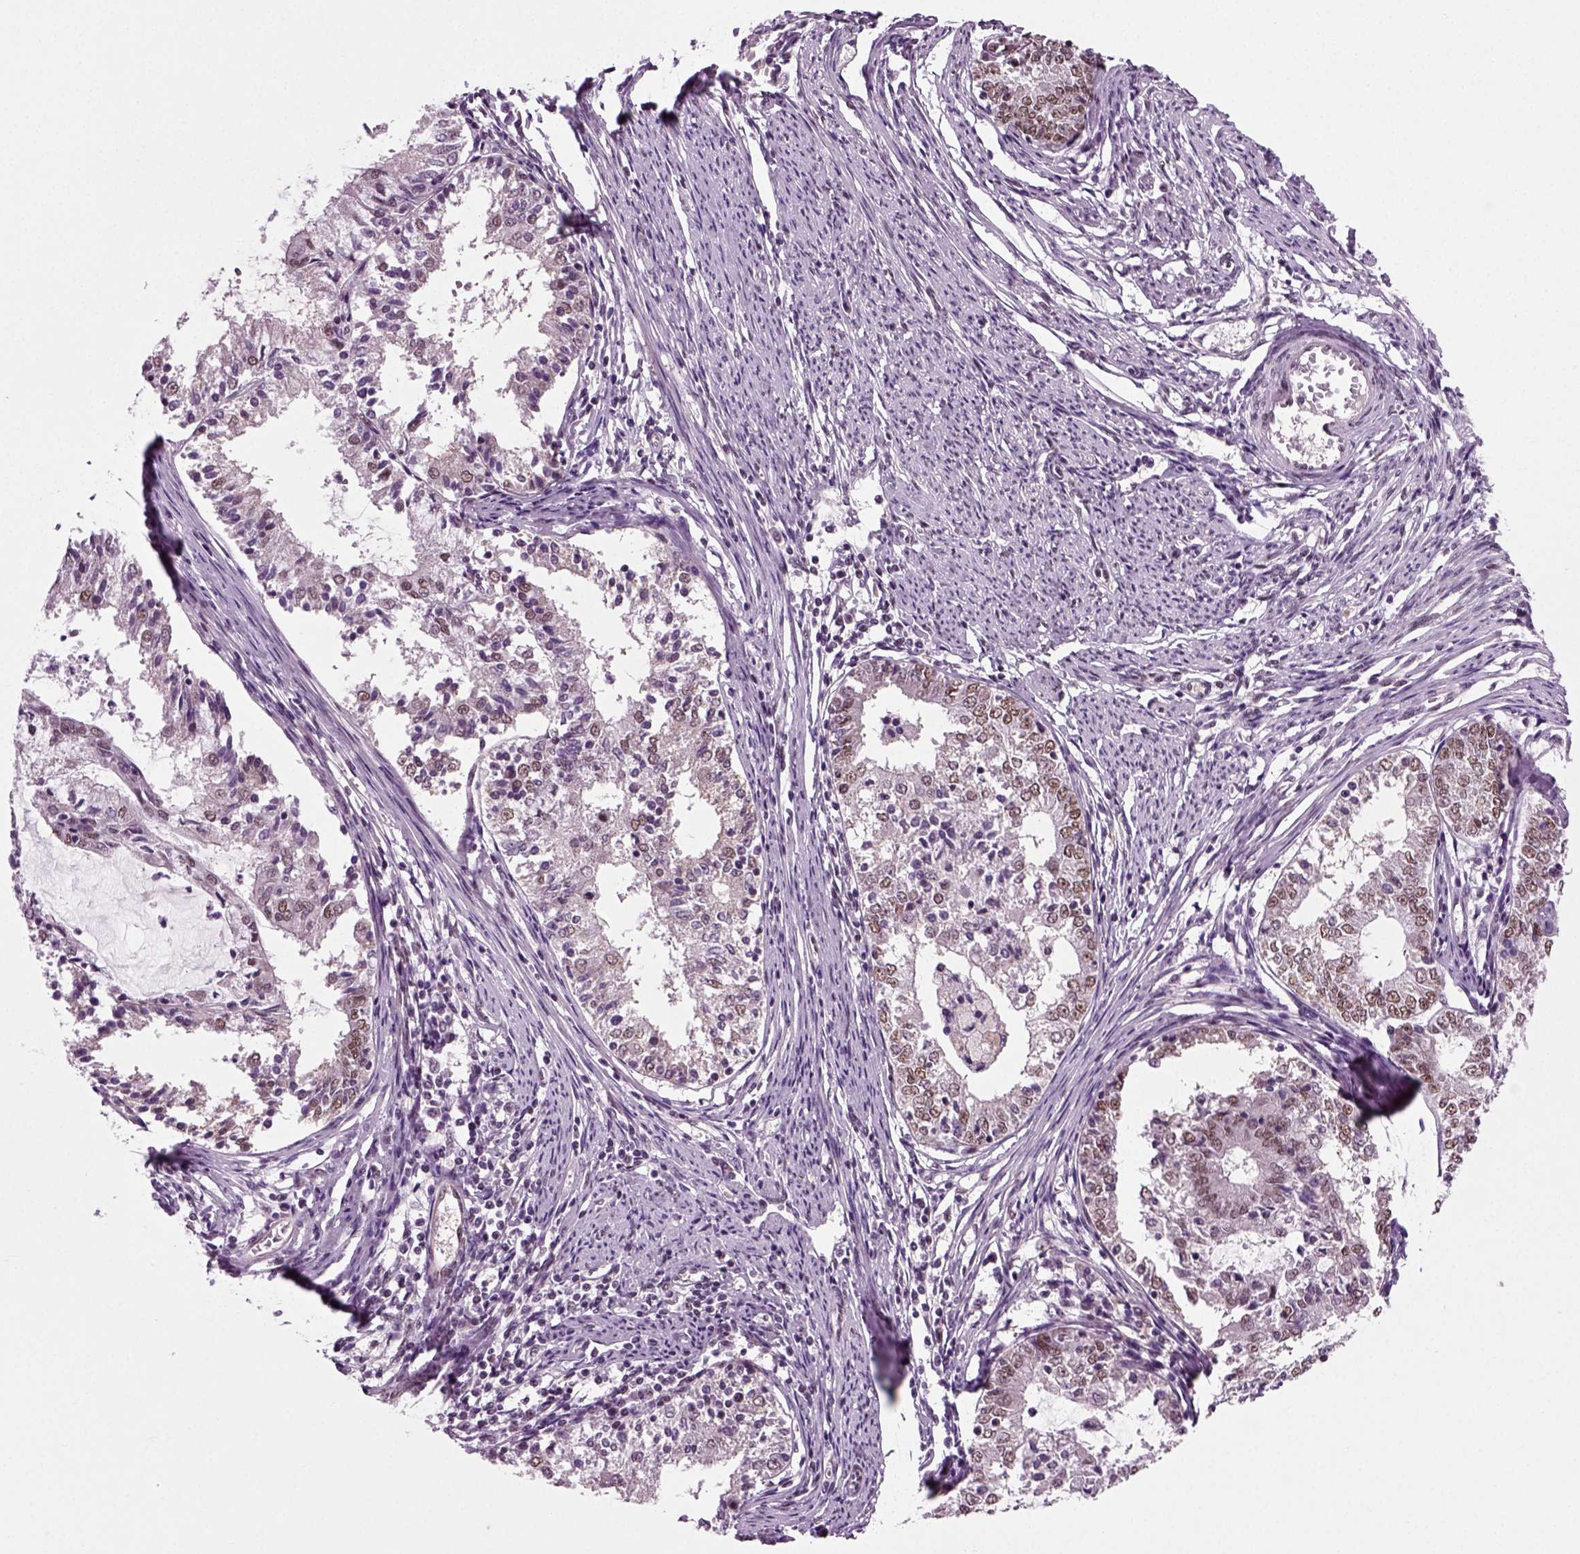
{"staining": {"intensity": "moderate", "quantity": "<25%", "location": "nuclear"}, "tissue": "endometrial cancer", "cell_type": "Tumor cells", "image_type": "cancer", "snomed": [{"axis": "morphology", "description": "Adenocarcinoma, NOS"}, {"axis": "topography", "description": "Endometrium"}], "caption": "About <25% of tumor cells in endometrial cancer show moderate nuclear protein expression as visualized by brown immunohistochemical staining.", "gene": "RCOR3", "patient": {"sex": "female", "age": 57}}